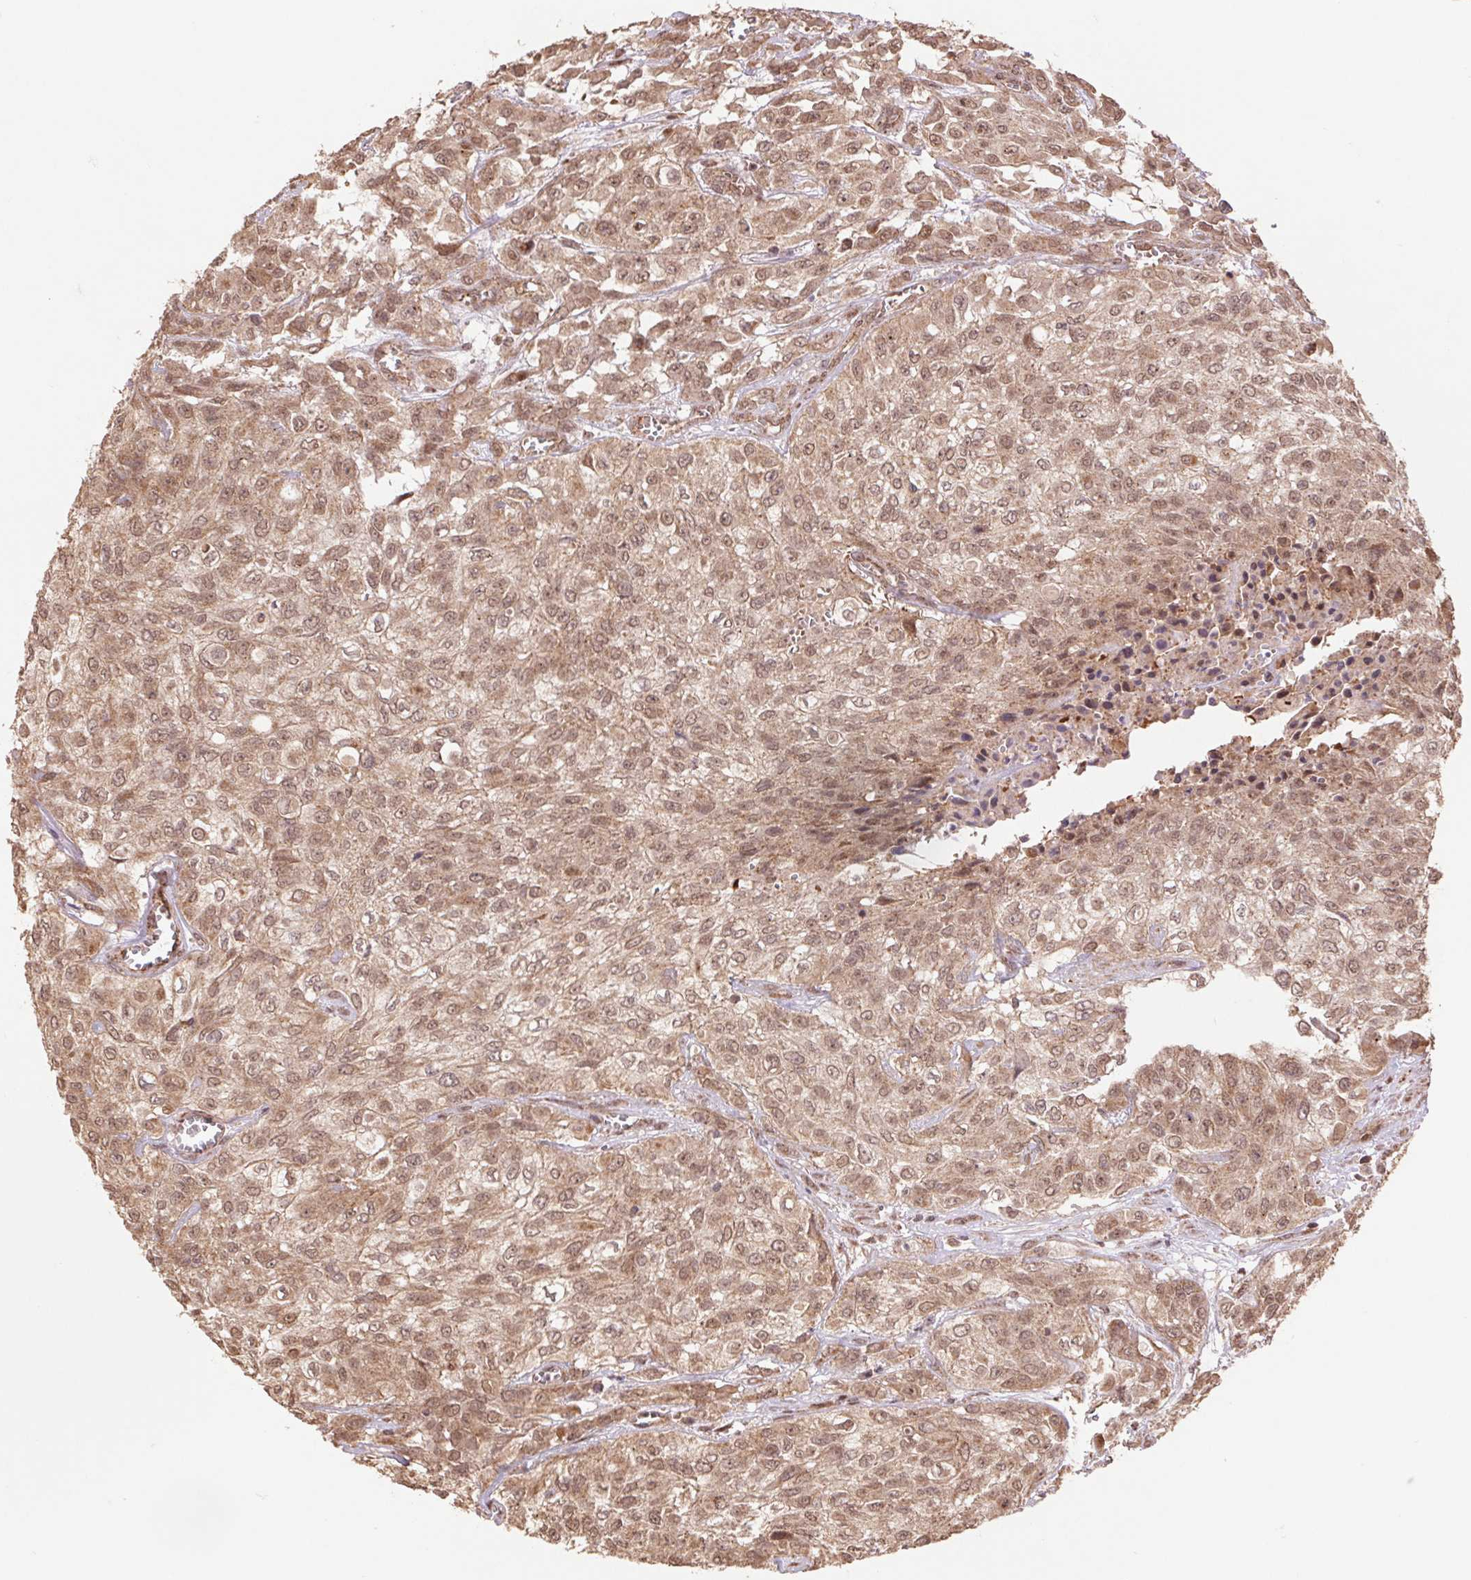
{"staining": {"intensity": "moderate", "quantity": ">75%", "location": "cytoplasmic/membranous,nuclear"}, "tissue": "urothelial cancer", "cell_type": "Tumor cells", "image_type": "cancer", "snomed": [{"axis": "morphology", "description": "Urothelial carcinoma, High grade"}, {"axis": "topography", "description": "Urinary bladder"}], "caption": "High-grade urothelial carcinoma tissue shows moderate cytoplasmic/membranous and nuclear staining in approximately >75% of tumor cells, visualized by immunohistochemistry.", "gene": "PDHA1", "patient": {"sex": "male", "age": 57}}